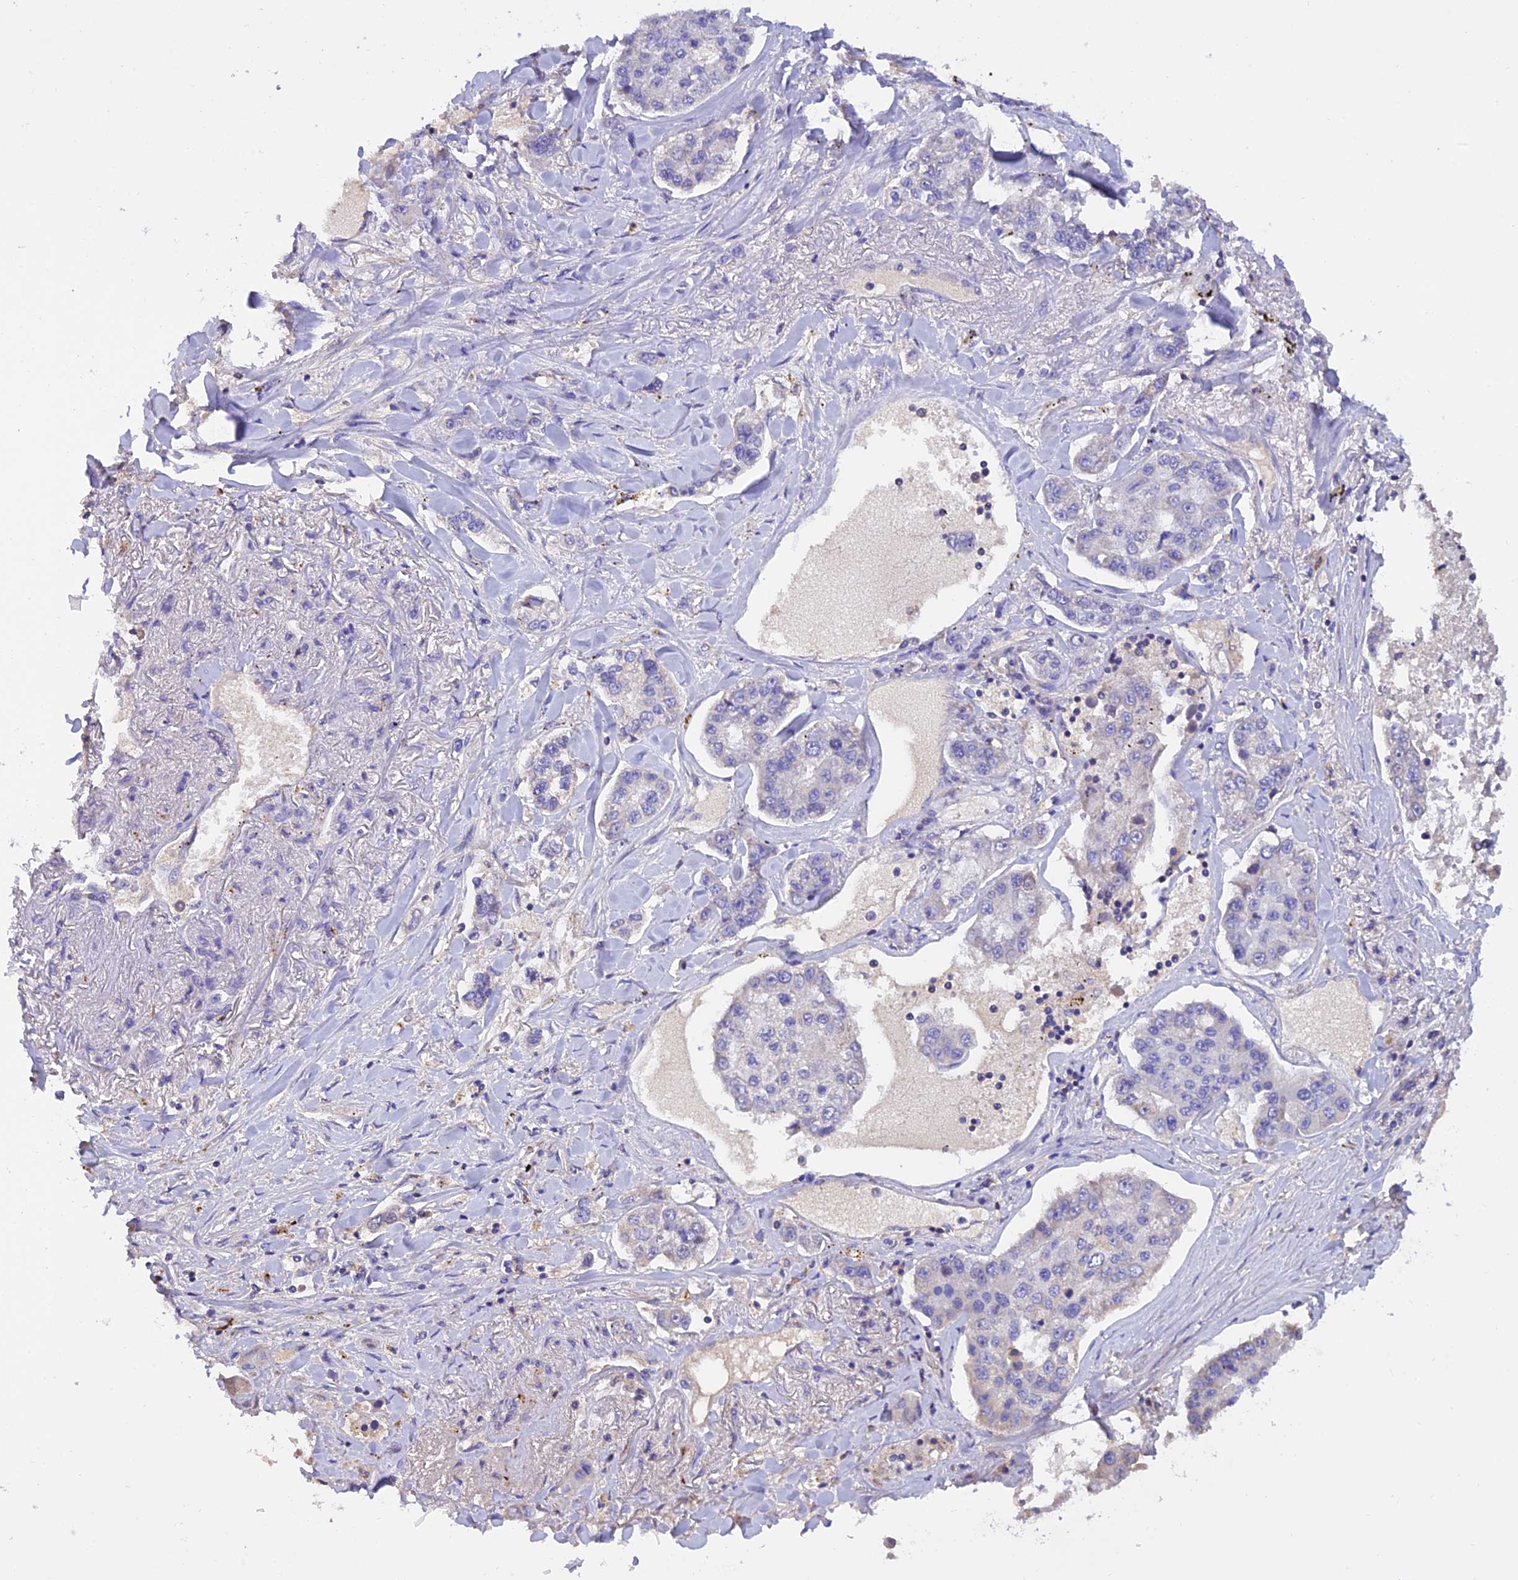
{"staining": {"intensity": "negative", "quantity": "none", "location": "none"}, "tissue": "lung cancer", "cell_type": "Tumor cells", "image_type": "cancer", "snomed": [{"axis": "morphology", "description": "Adenocarcinoma, NOS"}, {"axis": "topography", "description": "Lung"}], "caption": "Tumor cells show no significant protein expression in lung cancer.", "gene": "LPXN", "patient": {"sex": "male", "age": 49}}